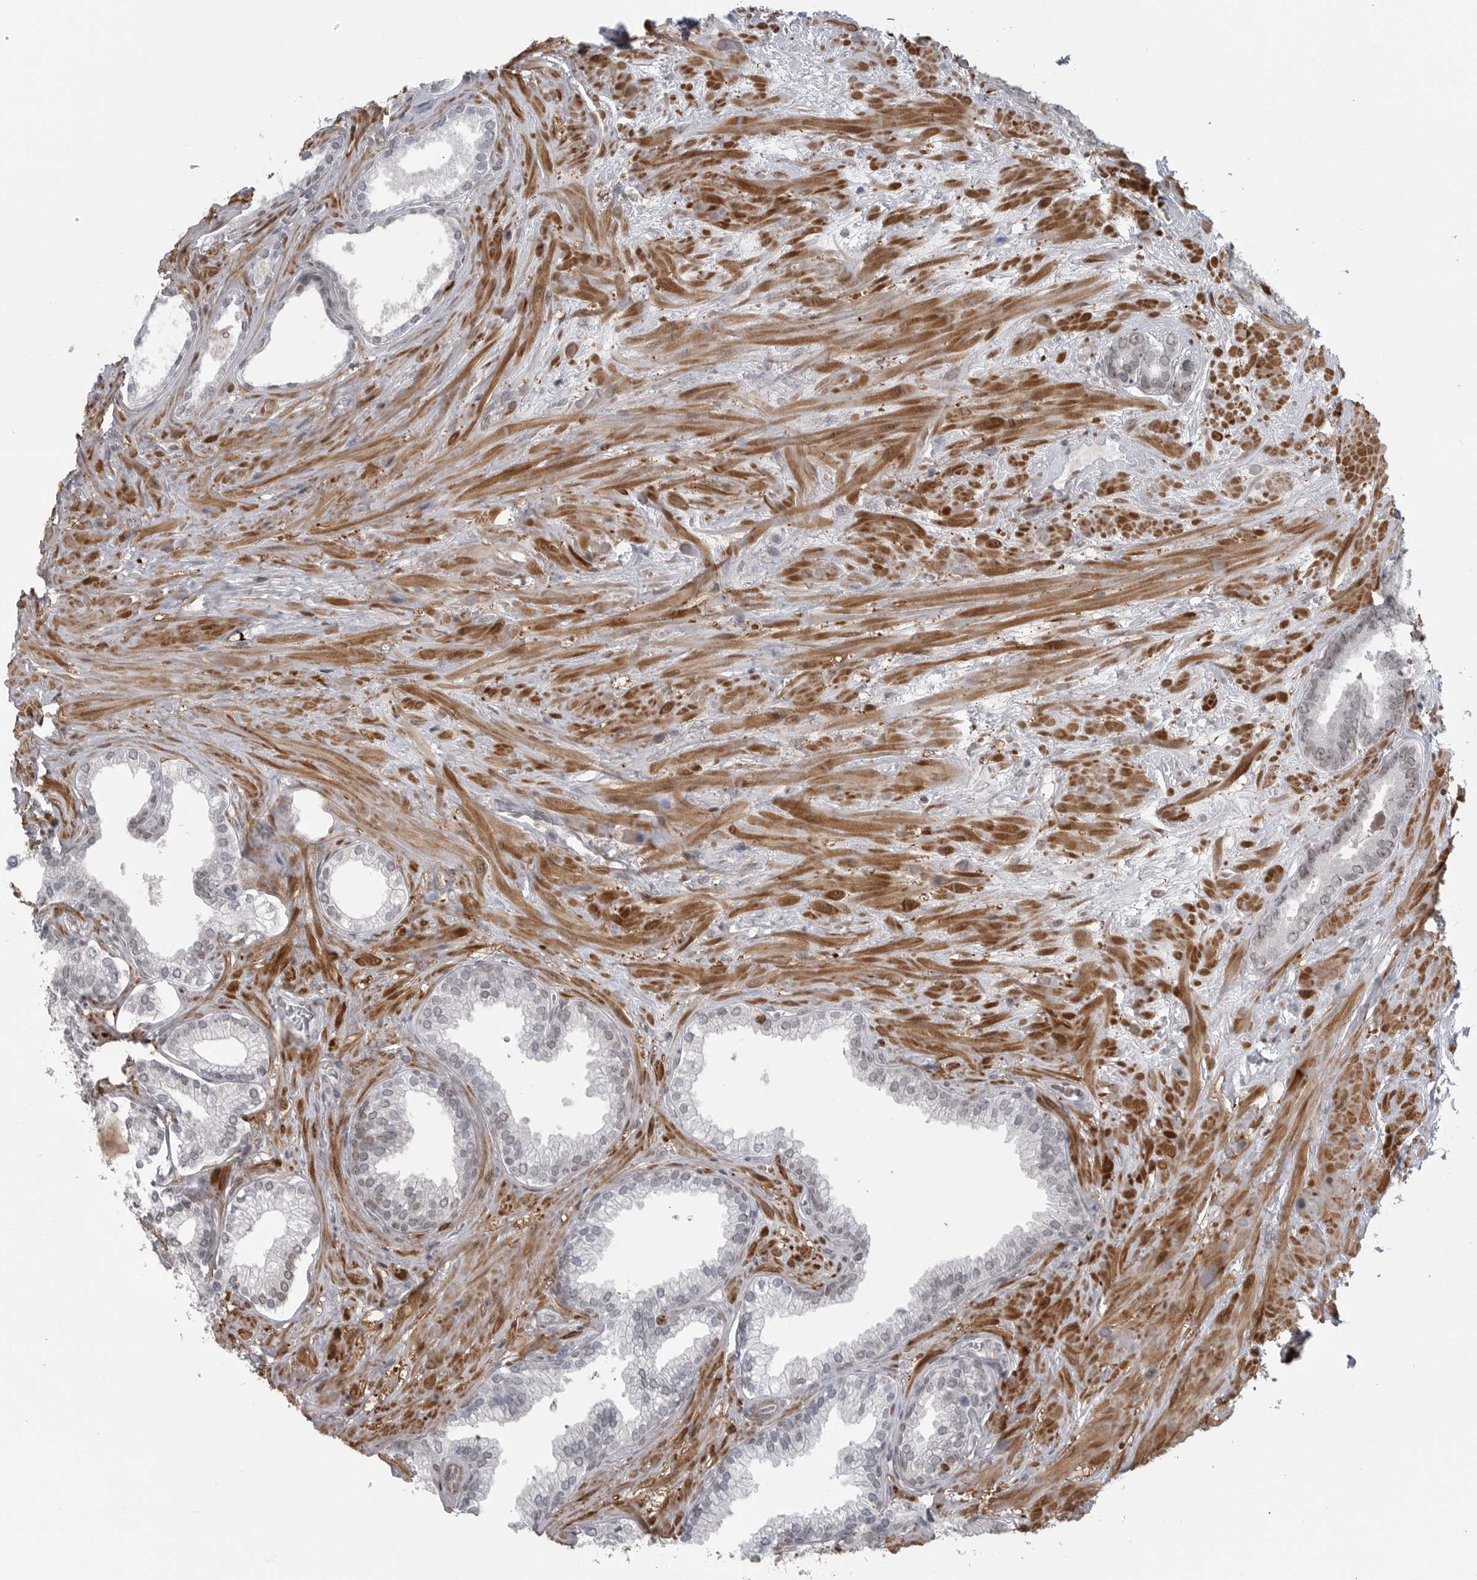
{"staining": {"intensity": "negative", "quantity": "none", "location": "none"}, "tissue": "prostate cancer", "cell_type": "Tumor cells", "image_type": "cancer", "snomed": [{"axis": "morphology", "description": "Adenocarcinoma, Low grade"}, {"axis": "topography", "description": "Prostate"}], "caption": "Tumor cells show no significant protein staining in prostate cancer. (Brightfield microscopy of DAB immunohistochemistry (IHC) at high magnification).", "gene": "HMGN3", "patient": {"sex": "male", "age": 71}}